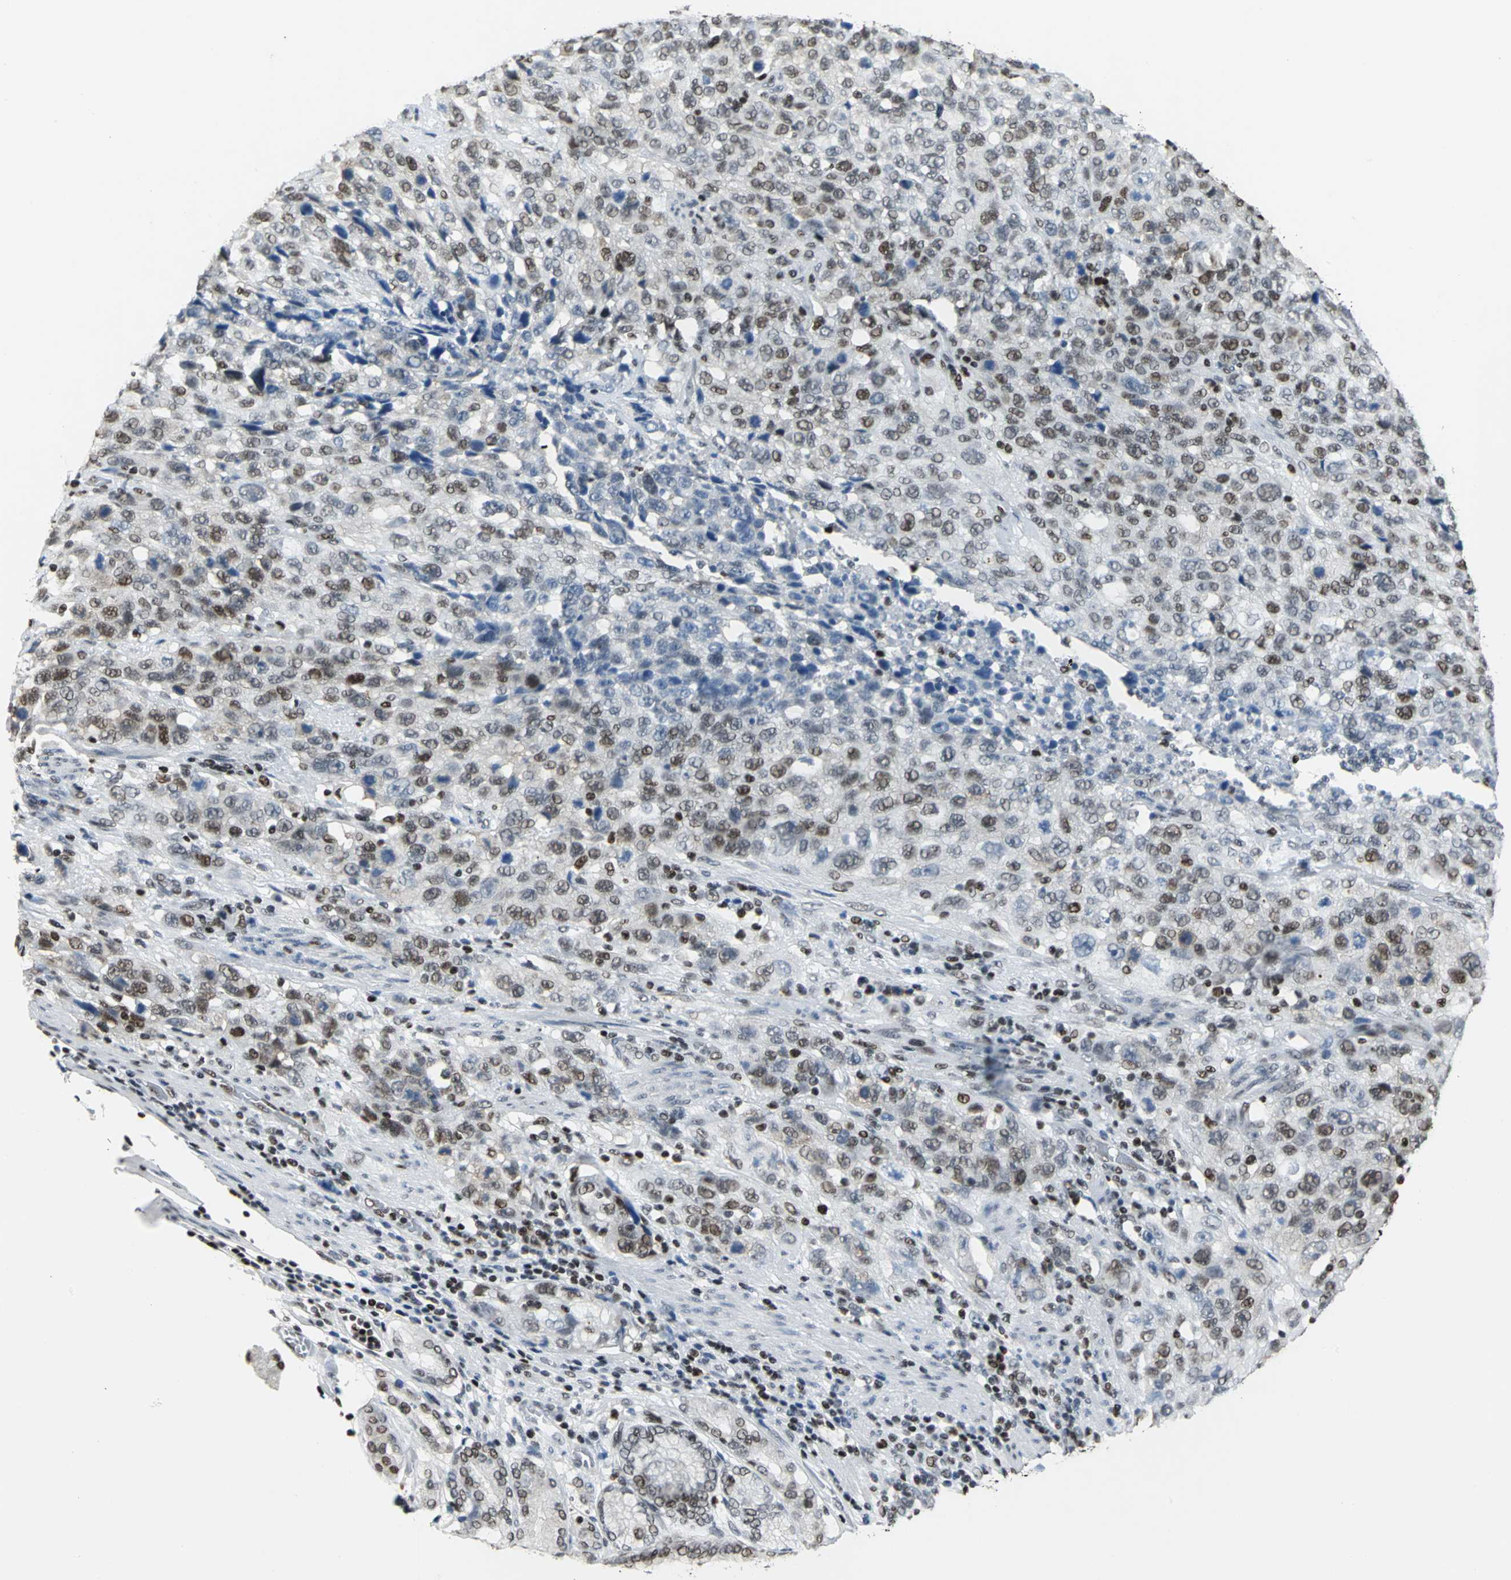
{"staining": {"intensity": "moderate", "quantity": "25%-75%", "location": "nuclear"}, "tissue": "stomach cancer", "cell_type": "Tumor cells", "image_type": "cancer", "snomed": [{"axis": "morphology", "description": "Normal tissue, NOS"}, {"axis": "morphology", "description": "Adenocarcinoma, NOS"}, {"axis": "topography", "description": "Stomach"}], "caption": "Tumor cells exhibit medium levels of moderate nuclear expression in approximately 25%-75% of cells in adenocarcinoma (stomach).", "gene": "HNRNPD", "patient": {"sex": "male", "age": 48}}